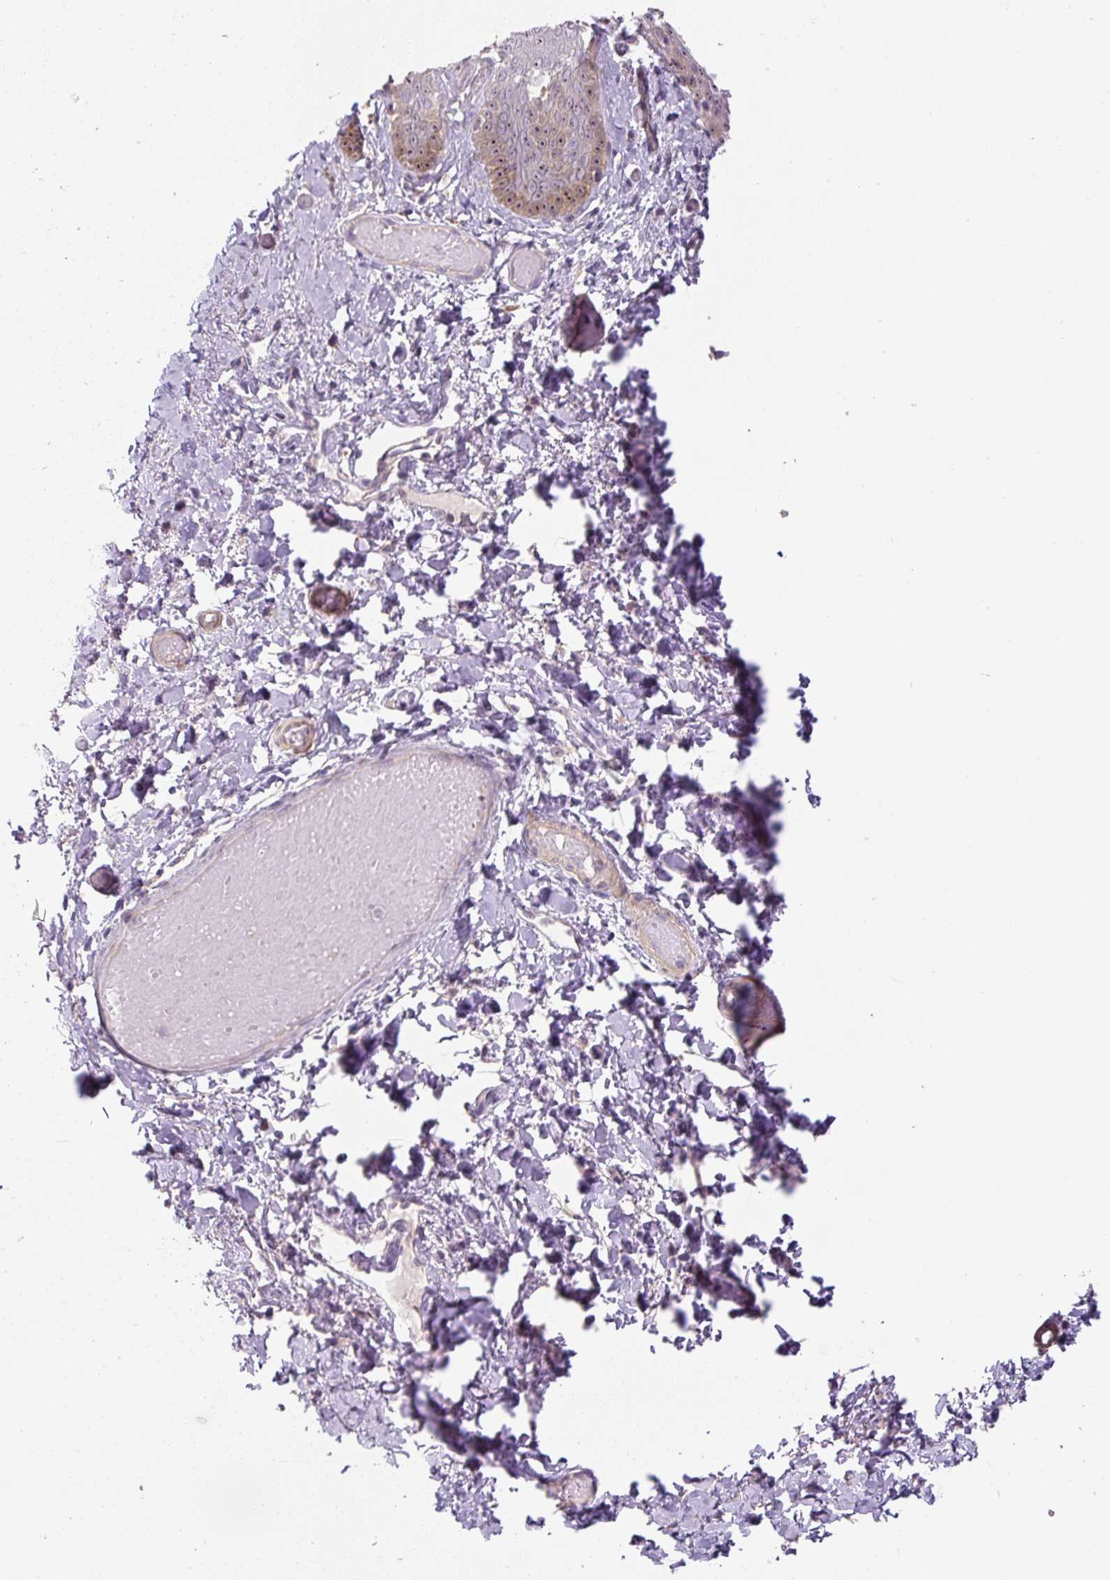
{"staining": {"intensity": "moderate", "quantity": "25%-75%", "location": "nuclear"}, "tissue": "skin", "cell_type": "Epidermal cells", "image_type": "normal", "snomed": [{"axis": "morphology", "description": "Normal tissue, NOS"}, {"axis": "topography", "description": "Anal"}], "caption": "Unremarkable skin demonstrates moderate nuclear expression in approximately 25%-75% of epidermal cells, visualized by immunohistochemistry.", "gene": "TMEM151B", "patient": {"sex": "female", "age": 40}}